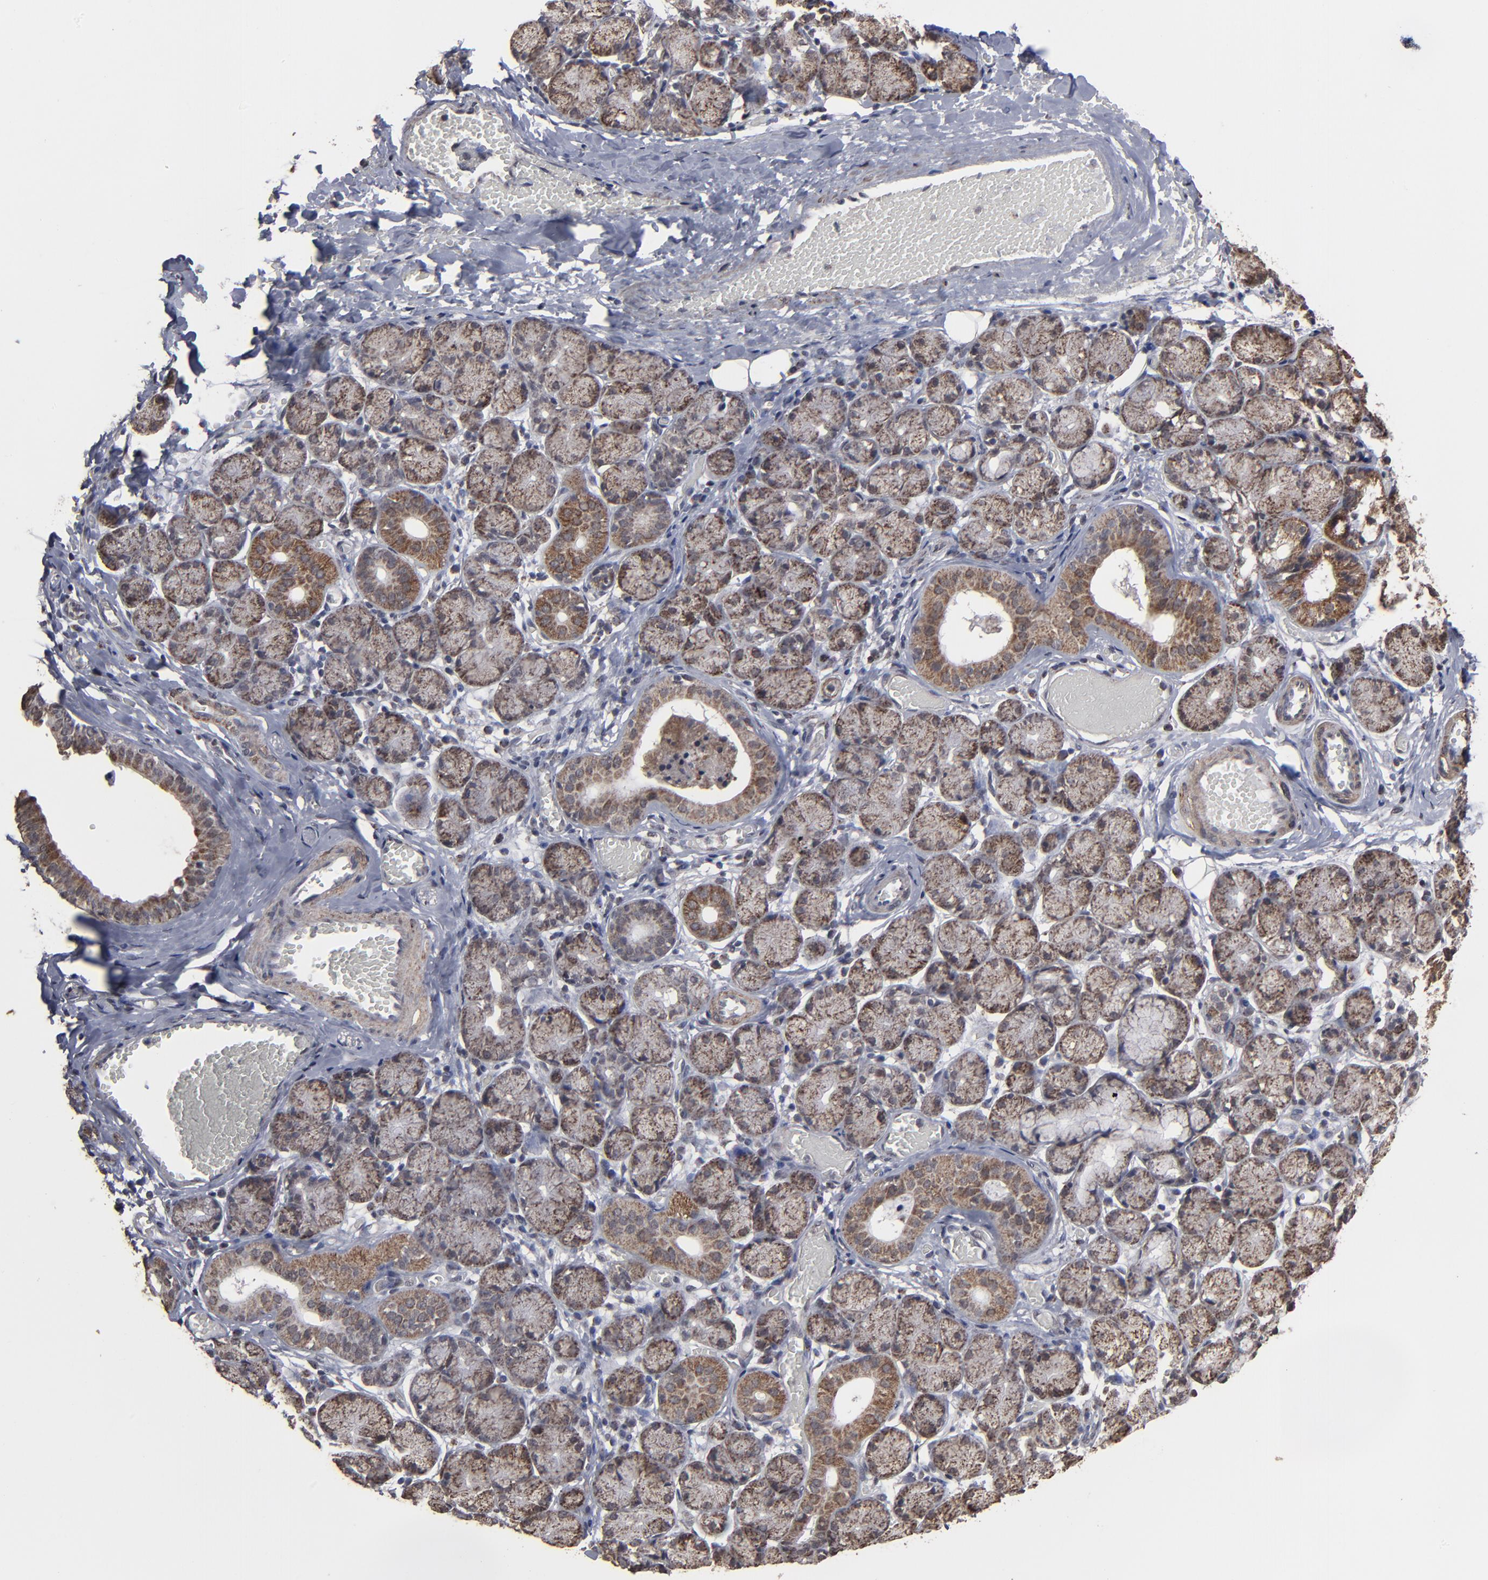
{"staining": {"intensity": "moderate", "quantity": ">75%", "location": "cytoplasmic/membranous"}, "tissue": "salivary gland", "cell_type": "Glandular cells", "image_type": "normal", "snomed": [{"axis": "morphology", "description": "Normal tissue, NOS"}, {"axis": "topography", "description": "Salivary gland"}], "caption": "Salivary gland was stained to show a protein in brown. There is medium levels of moderate cytoplasmic/membranous expression in about >75% of glandular cells. (IHC, brightfield microscopy, high magnification).", "gene": "BNIP3", "patient": {"sex": "female", "age": 24}}